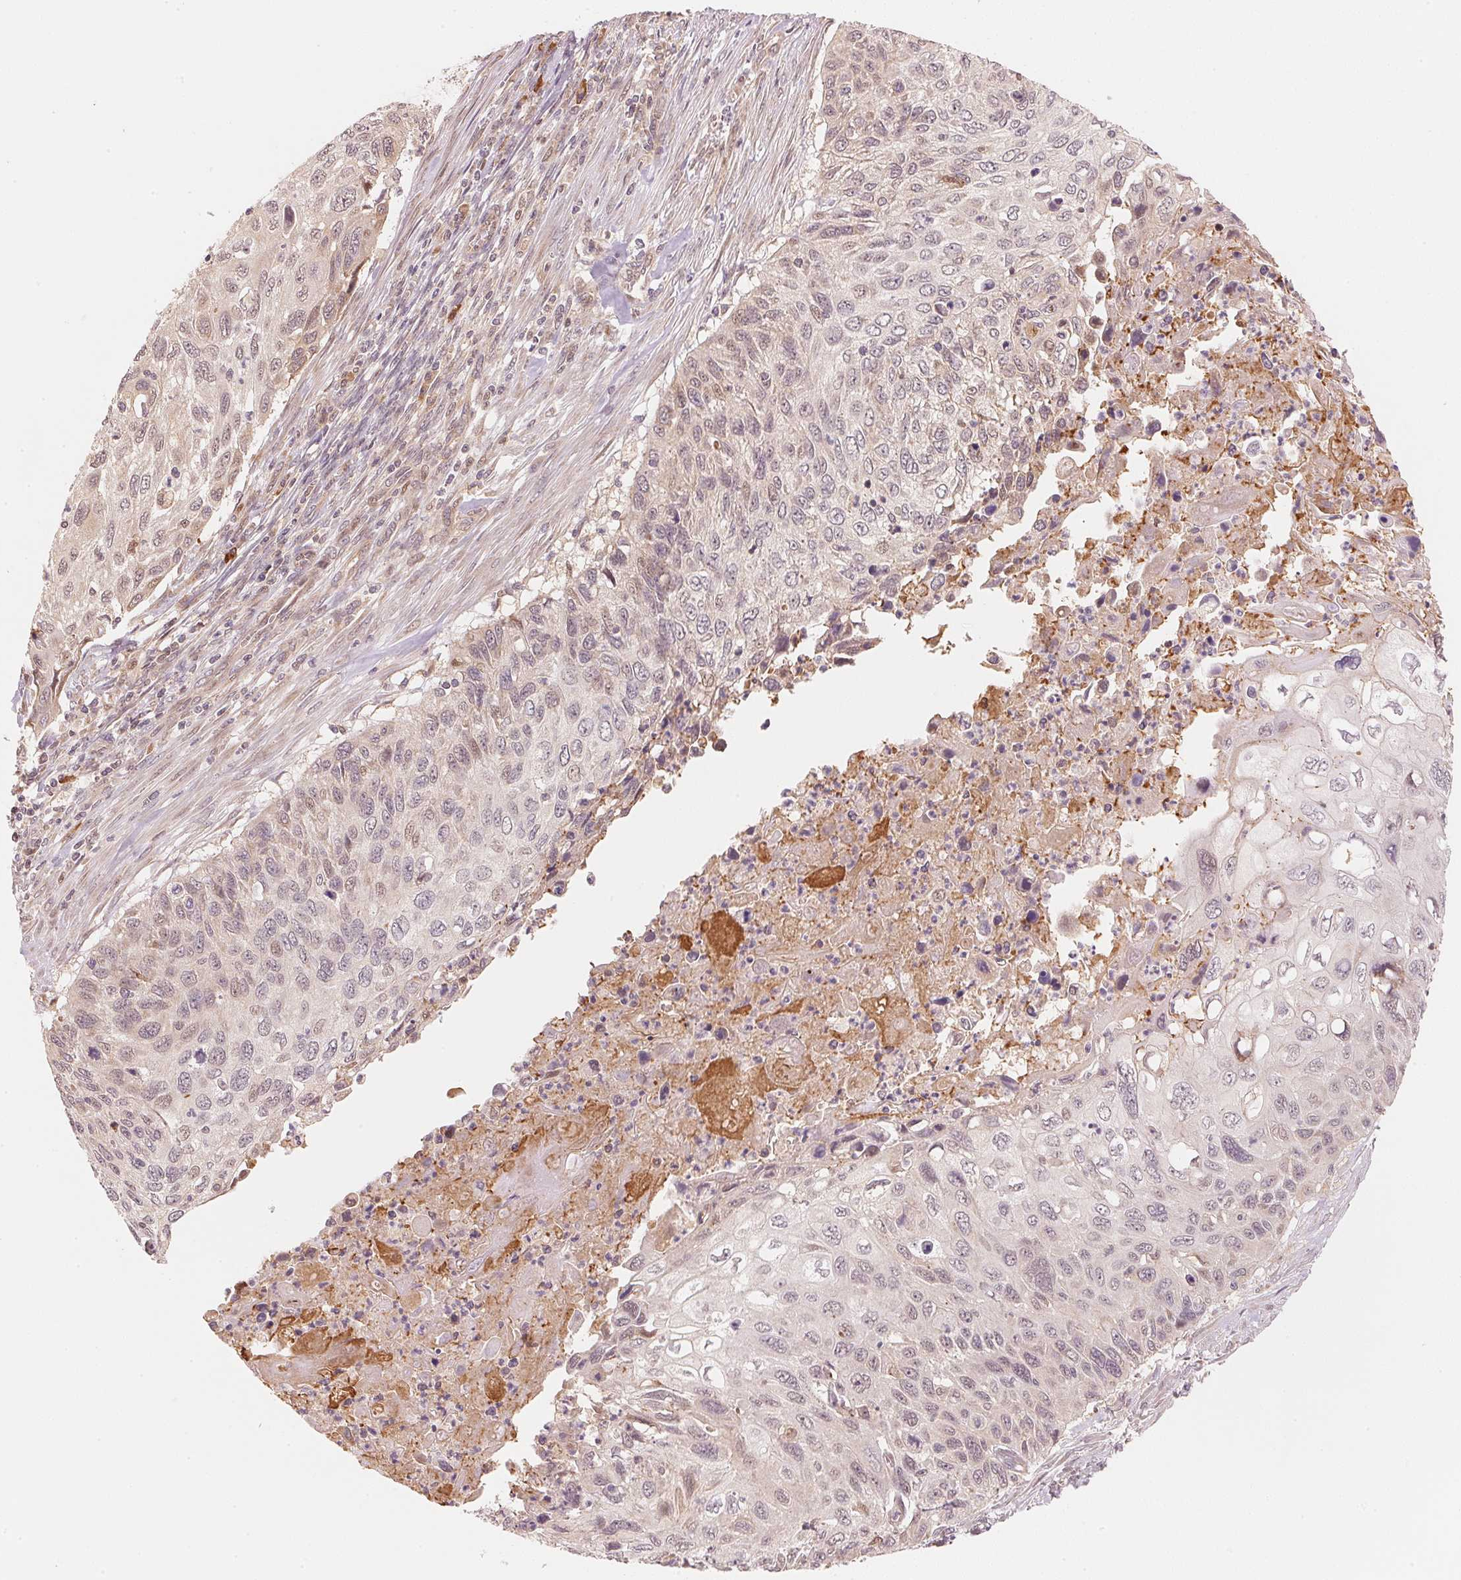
{"staining": {"intensity": "negative", "quantity": "none", "location": "none"}, "tissue": "cervical cancer", "cell_type": "Tumor cells", "image_type": "cancer", "snomed": [{"axis": "morphology", "description": "Squamous cell carcinoma, NOS"}, {"axis": "topography", "description": "Cervix"}], "caption": "This is an immunohistochemistry (IHC) micrograph of cervical squamous cell carcinoma. There is no staining in tumor cells.", "gene": "PRKN", "patient": {"sex": "female", "age": 70}}